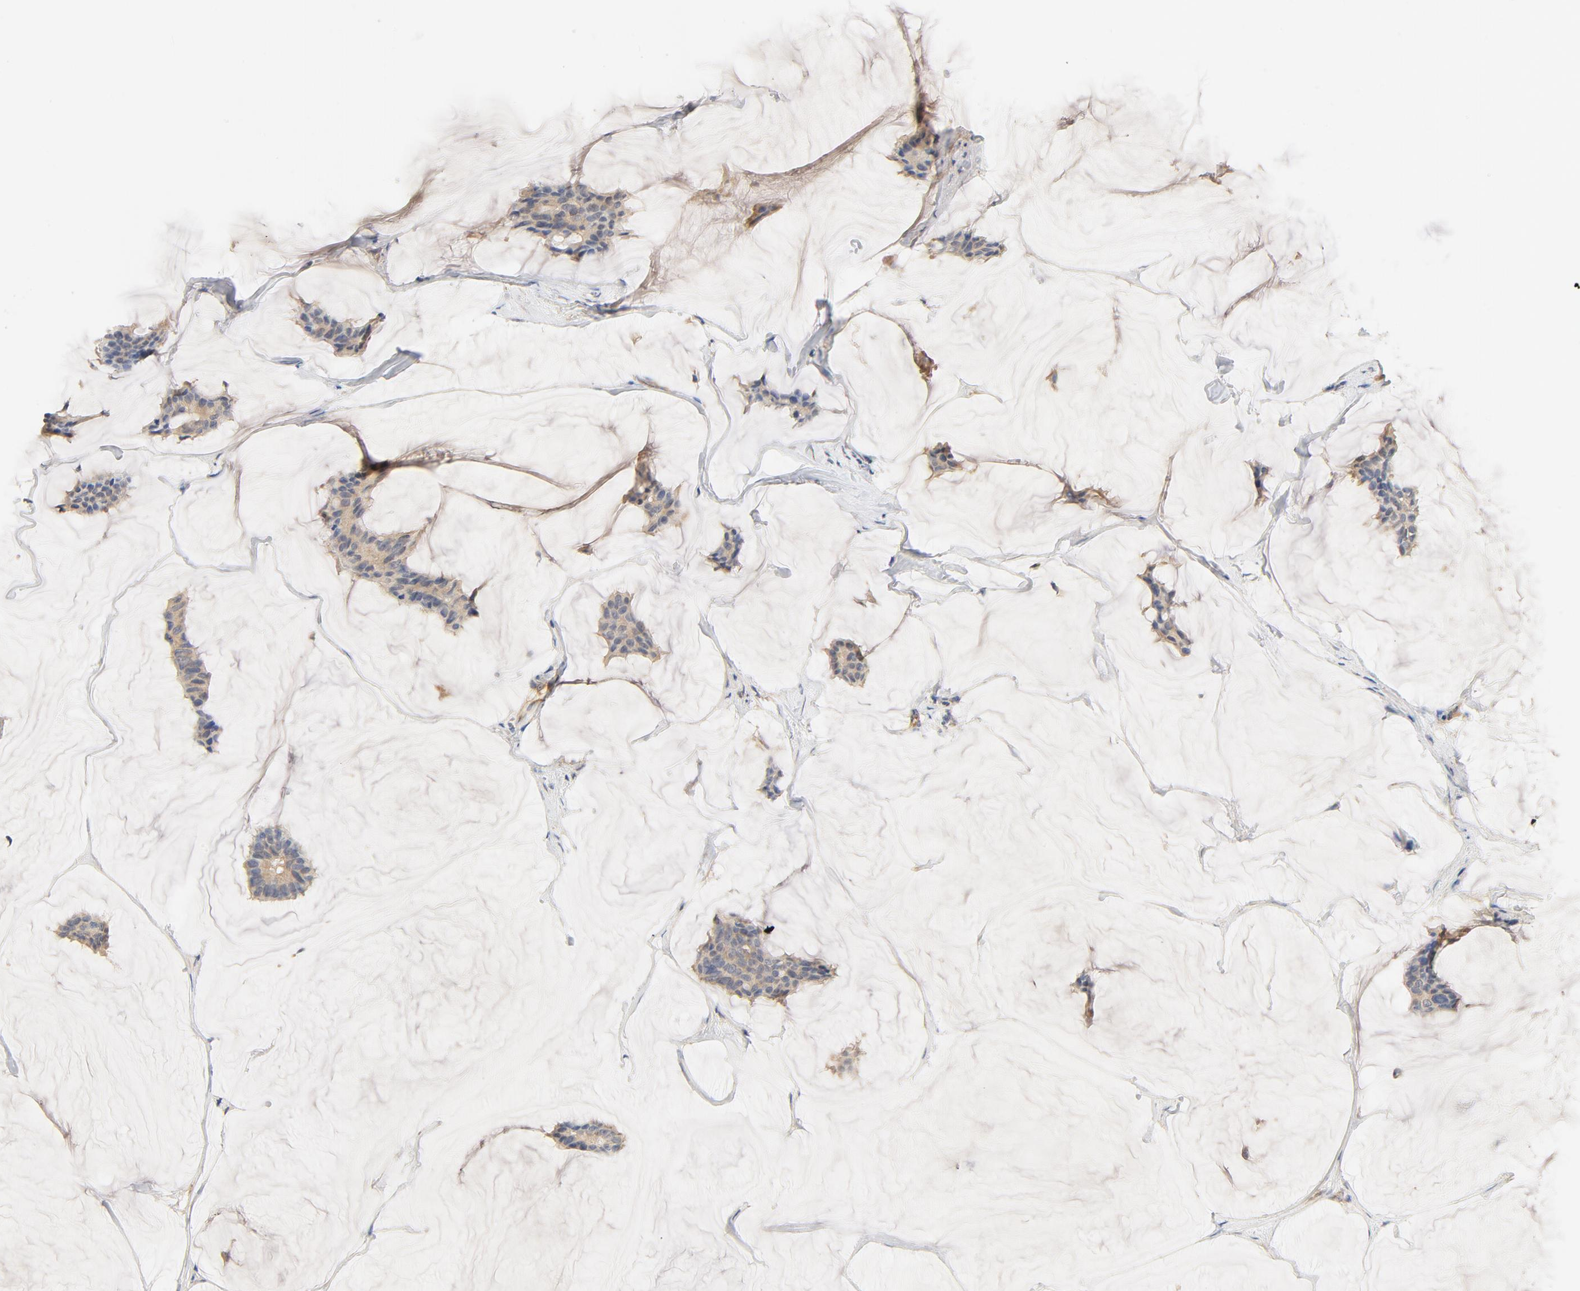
{"staining": {"intensity": "weak", "quantity": ">75%", "location": "cytoplasmic/membranous"}, "tissue": "breast cancer", "cell_type": "Tumor cells", "image_type": "cancer", "snomed": [{"axis": "morphology", "description": "Duct carcinoma"}, {"axis": "topography", "description": "Breast"}], "caption": "Weak cytoplasmic/membranous protein positivity is appreciated in about >75% of tumor cells in infiltrating ductal carcinoma (breast).", "gene": "UBE2J1", "patient": {"sex": "female", "age": 93}}